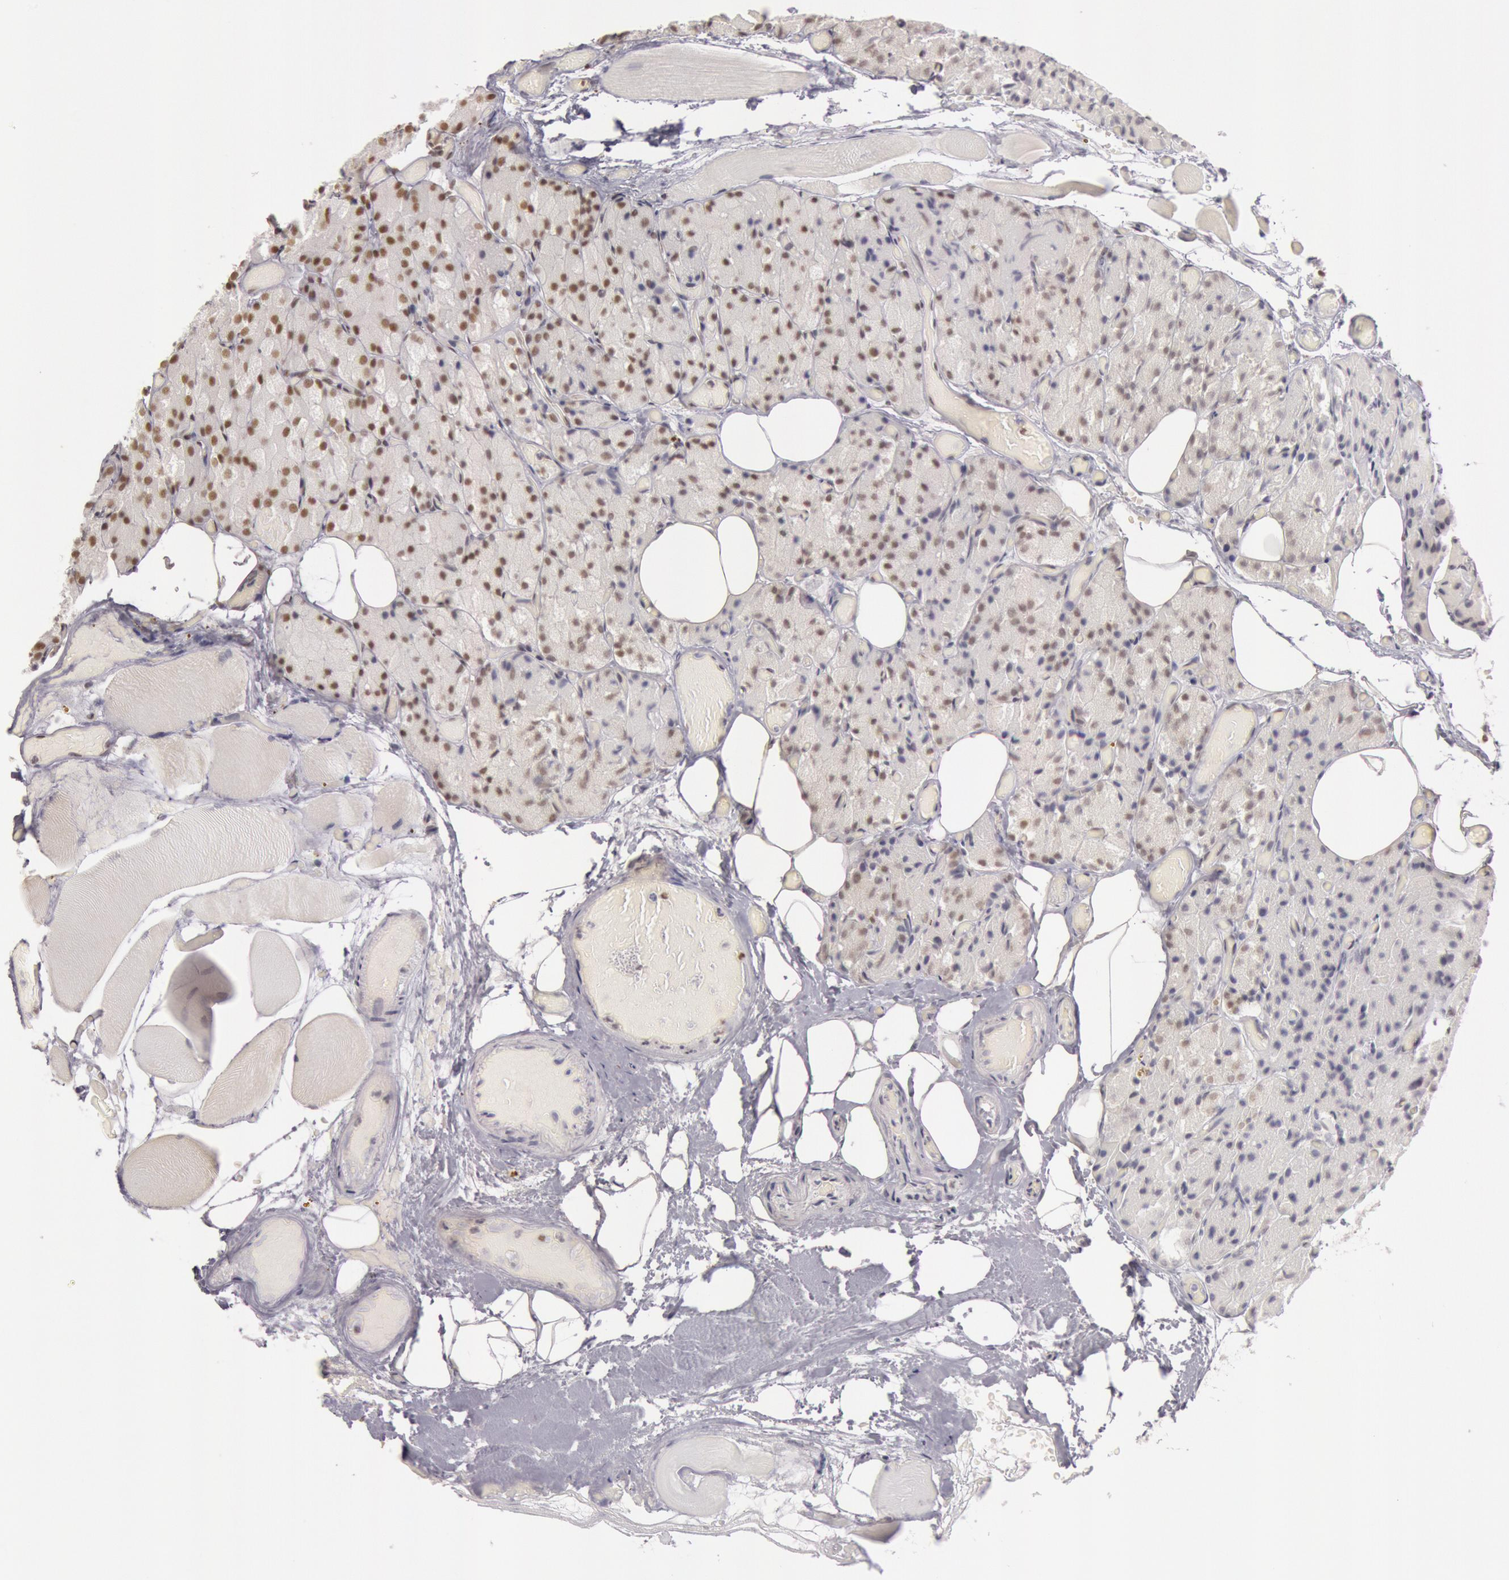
{"staining": {"intensity": "weak", "quantity": ">75%", "location": "nuclear"}, "tissue": "parathyroid gland", "cell_type": "Glandular cells", "image_type": "normal", "snomed": [{"axis": "morphology", "description": "Normal tissue, NOS"}, {"axis": "topography", "description": "Skeletal muscle"}, {"axis": "topography", "description": "Parathyroid gland"}], "caption": "Parathyroid gland stained with DAB IHC demonstrates low levels of weak nuclear positivity in approximately >75% of glandular cells.", "gene": "ESS2", "patient": {"sex": "female", "age": 37}}